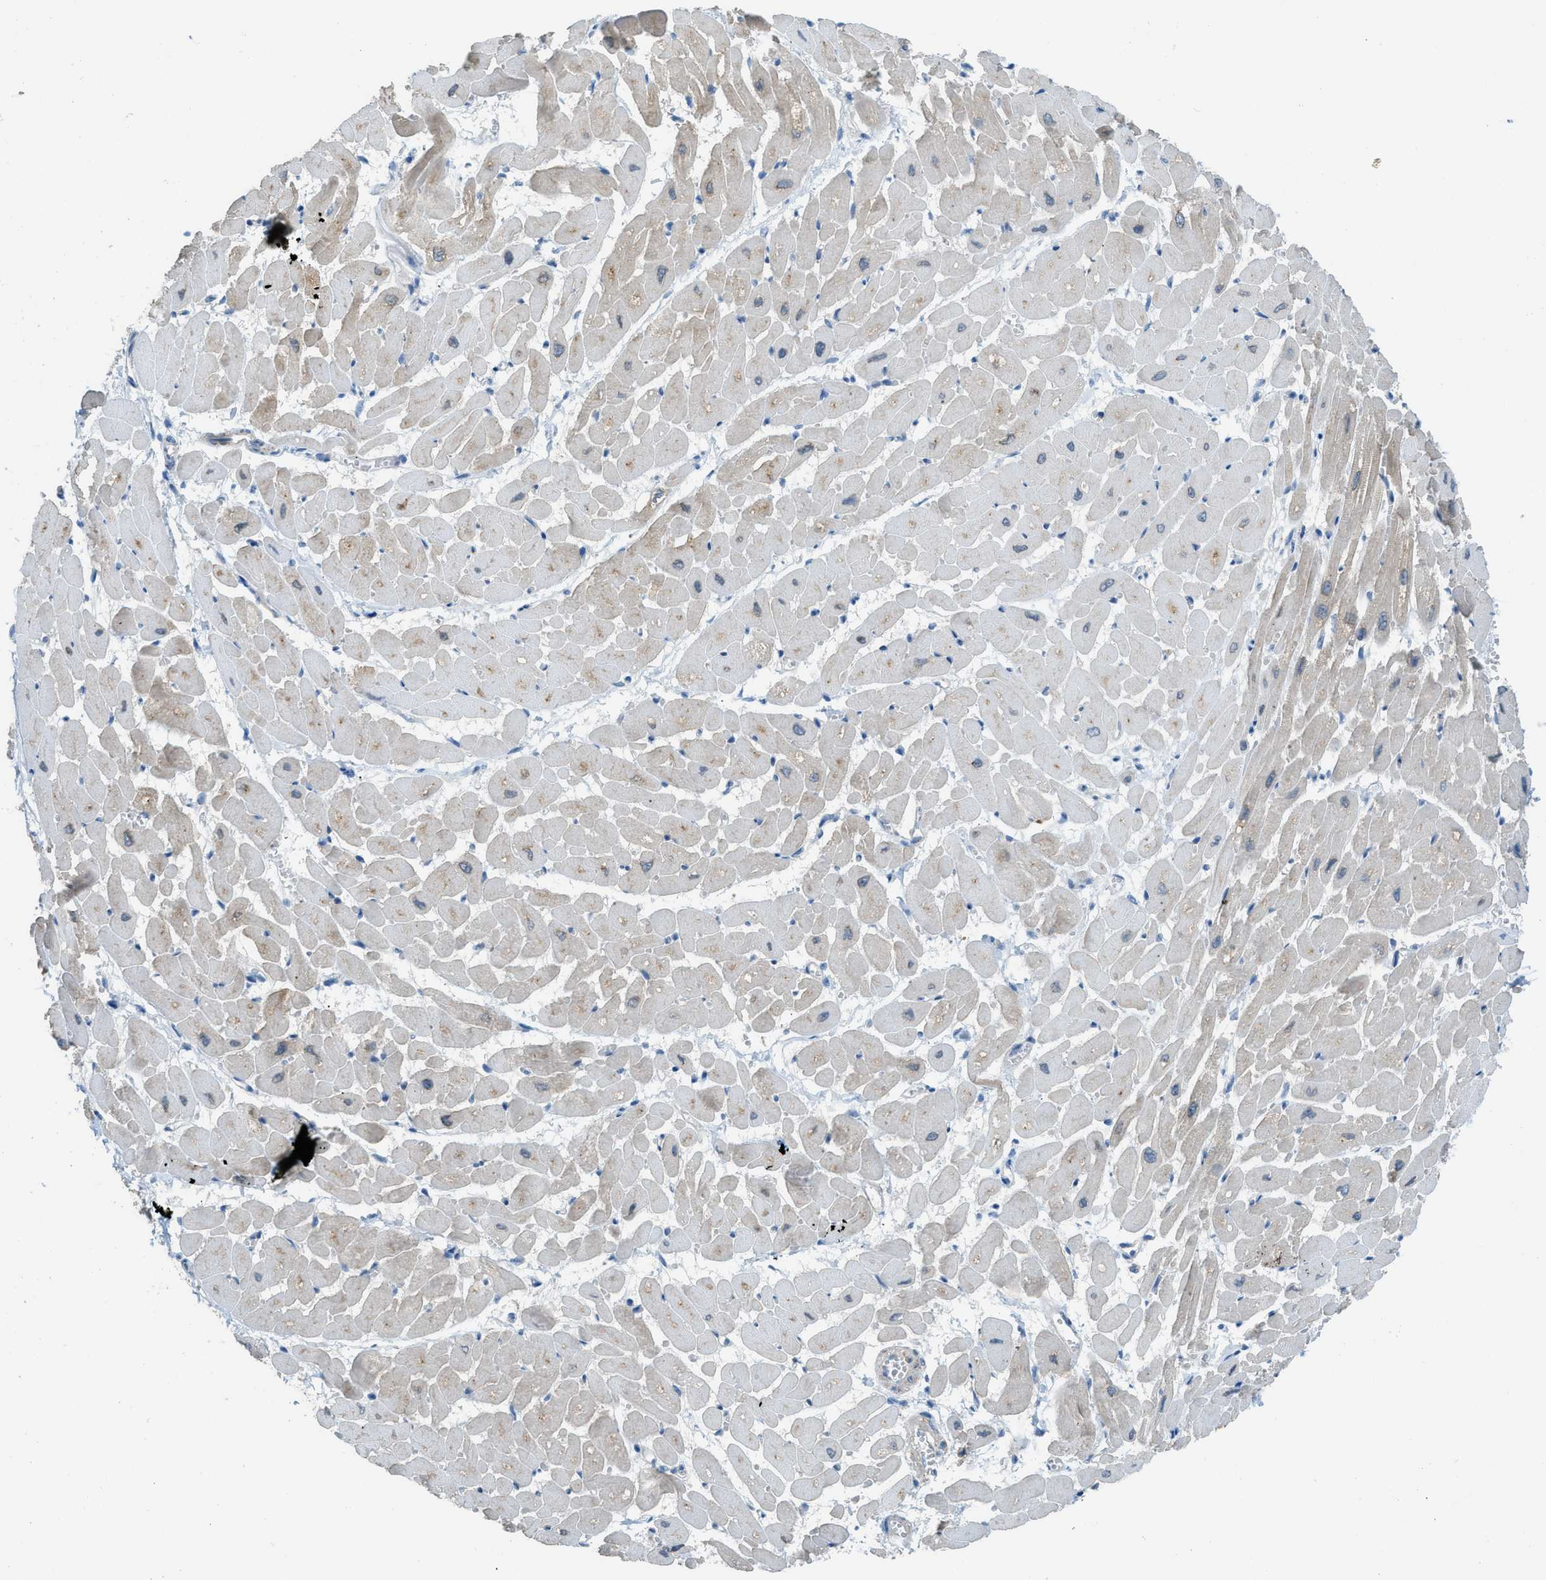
{"staining": {"intensity": "moderate", "quantity": "25%-75%", "location": "cytoplasmic/membranous"}, "tissue": "heart muscle", "cell_type": "Cardiomyocytes", "image_type": "normal", "snomed": [{"axis": "morphology", "description": "Normal tissue, NOS"}, {"axis": "topography", "description": "Heart"}], "caption": "This image demonstrates immunohistochemistry staining of benign heart muscle, with medium moderate cytoplasmic/membranous positivity in about 25%-75% of cardiomyocytes.", "gene": "TIMD4", "patient": {"sex": "male", "age": 45}}